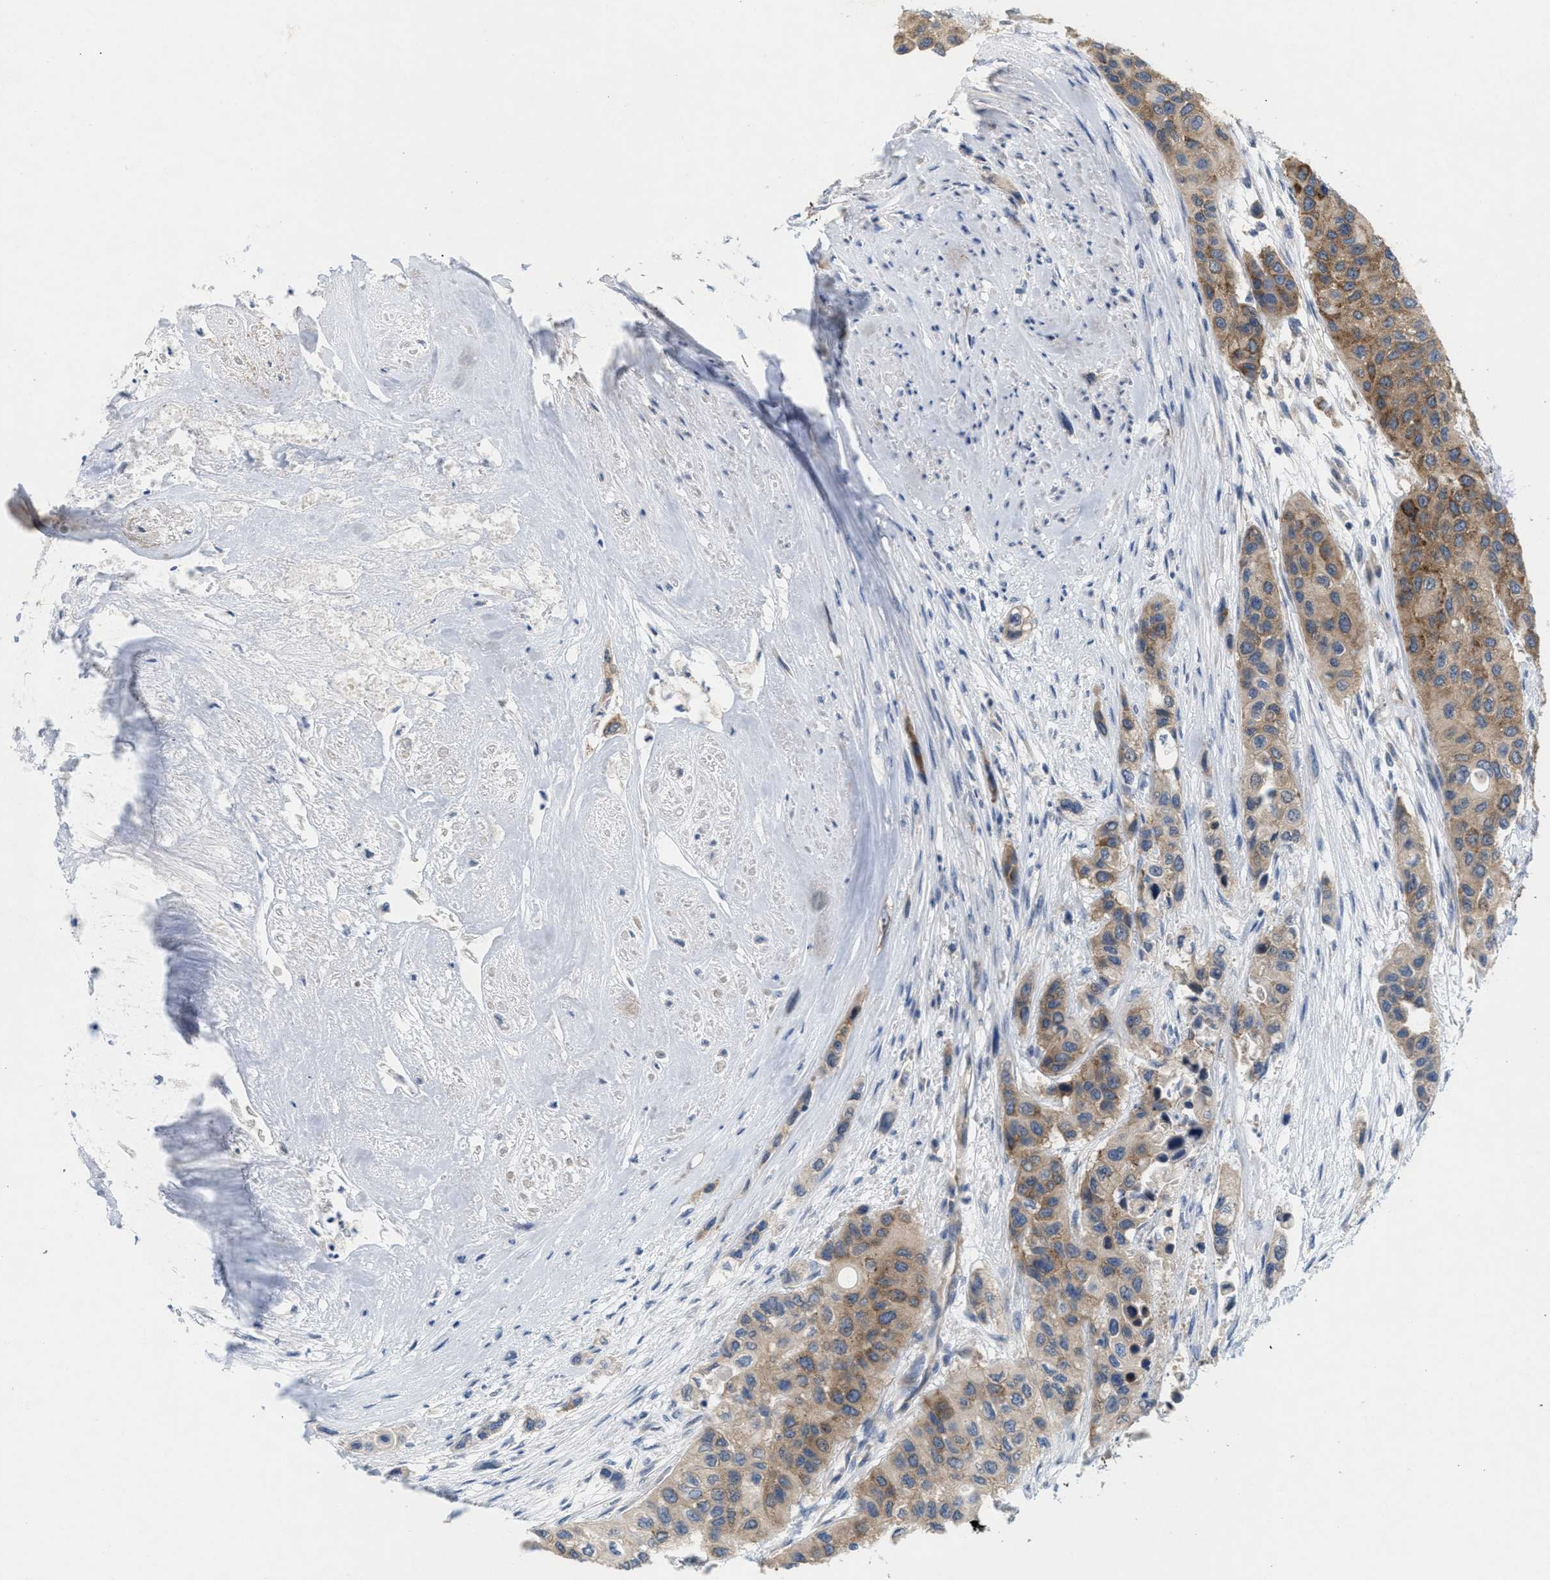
{"staining": {"intensity": "moderate", "quantity": ">75%", "location": "cytoplasmic/membranous"}, "tissue": "urothelial cancer", "cell_type": "Tumor cells", "image_type": "cancer", "snomed": [{"axis": "morphology", "description": "Urothelial carcinoma, High grade"}, {"axis": "topography", "description": "Urinary bladder"}], "caption": "Tumor cells exhibit medium levels of moderate cytoplasmic/membranous positivity in approximately >75% of cells in human urothelial carcinoma (high-grade).", "gene": "UBAP2", "patient": {"sex": "female", "age": 56}}